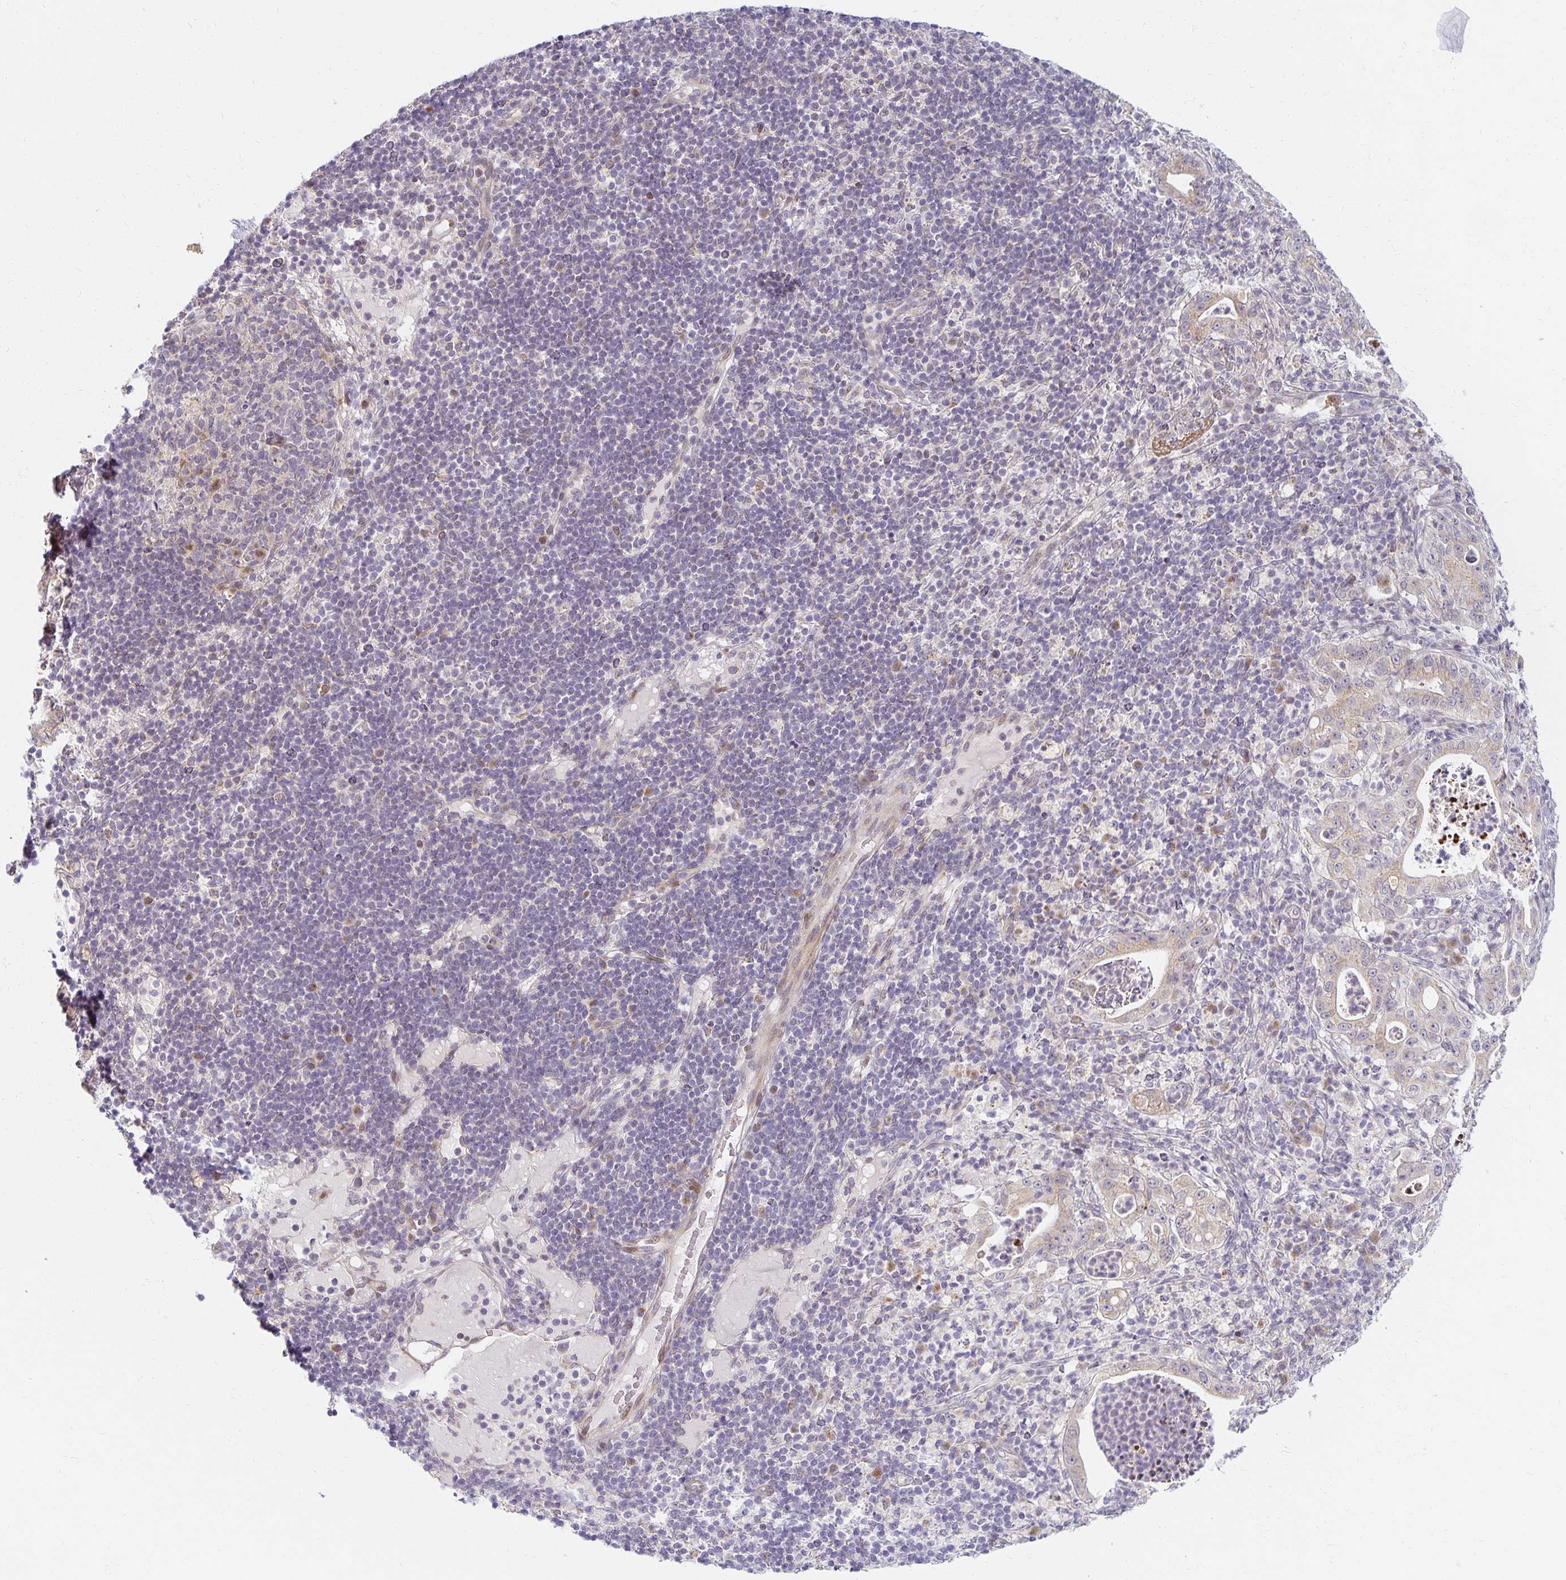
{"staining": {"intensity": "weak", "quantity": ">75%", "location": "cytoplasmic/membranous"}, "tissue": "pancreatic cancer", "cell_type": "Tumor cells", "image_type": "cancer", "snomed": [{"axis": "morphology", "description": "Adenocarcinoma, NOS"}, {"axis": "topography", "description": "Pancreas"}], "caption": "An image of human pancreatic cancer (adenocarcinoma) stained for a protein shows weak cytoplasmic/membranous brown staining in tumor cells.", "gene": "EHF", "patient": {"sex": "male", "age": 71}}